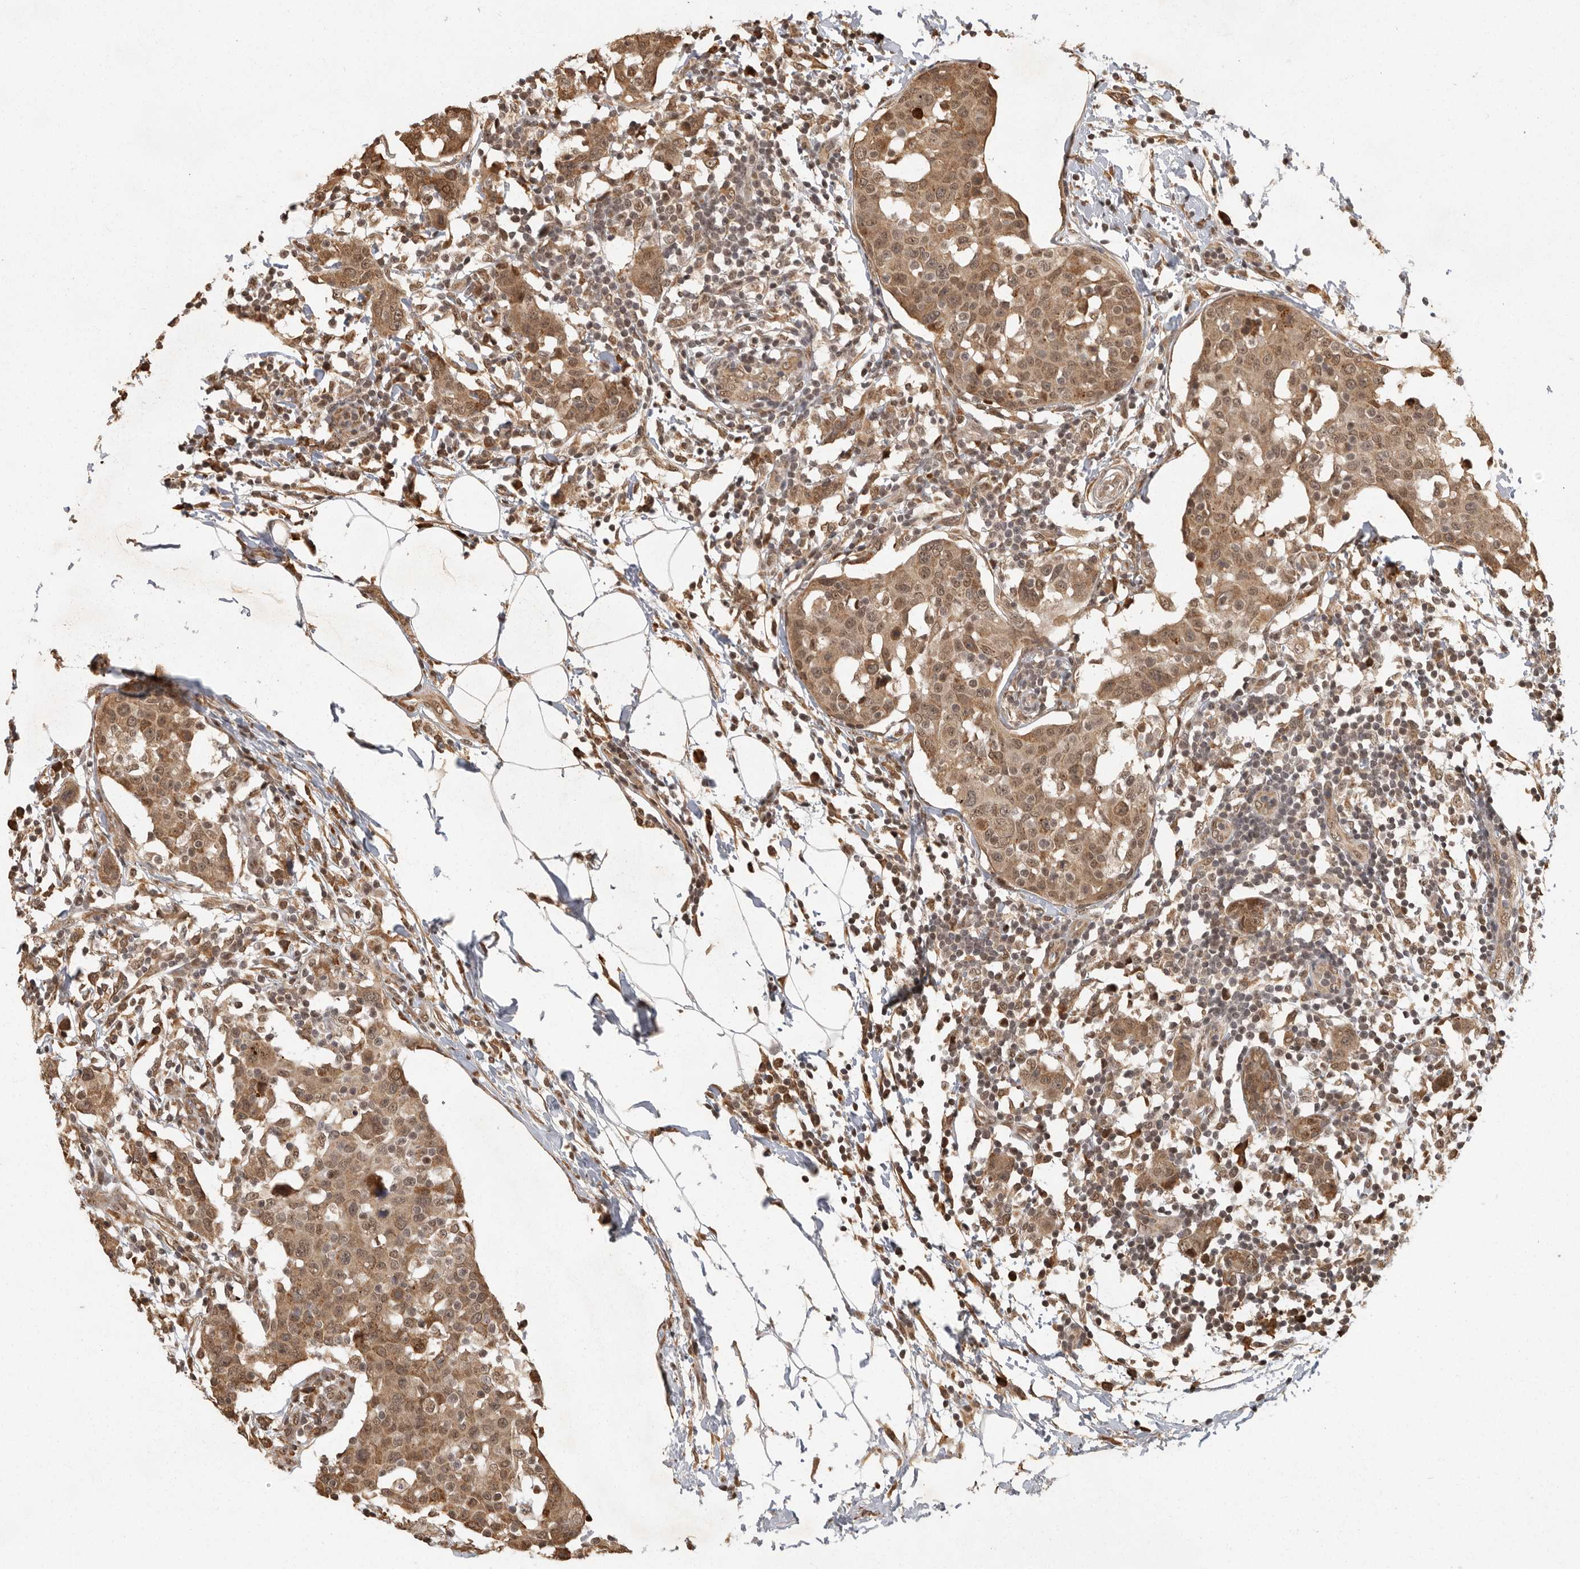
{"staining": {"intensity": "moderate", "quantity": ">75%", "location": "cytoplasmic/membranous,nuclear"}, "tissue": "breast cancer", "cell_type": "Tumor cells", "image_type": "cancer", "snomed": [{"axis": "morphology", "description": "Normal tissue, NOS"}, {"axis": "morphology", "description": "Duct carcinoma"}, {"axis": "topography", "description": "Breast"}], "caption": "Breast invasive ductal carcinoma stained for a protein (brown) shows moderate cytoplasmic/membranous and nuclear positive expression in about >75% of tumor cells.", "gene": "ZNF83", "patient": {"sex": "female", "age": 37}}